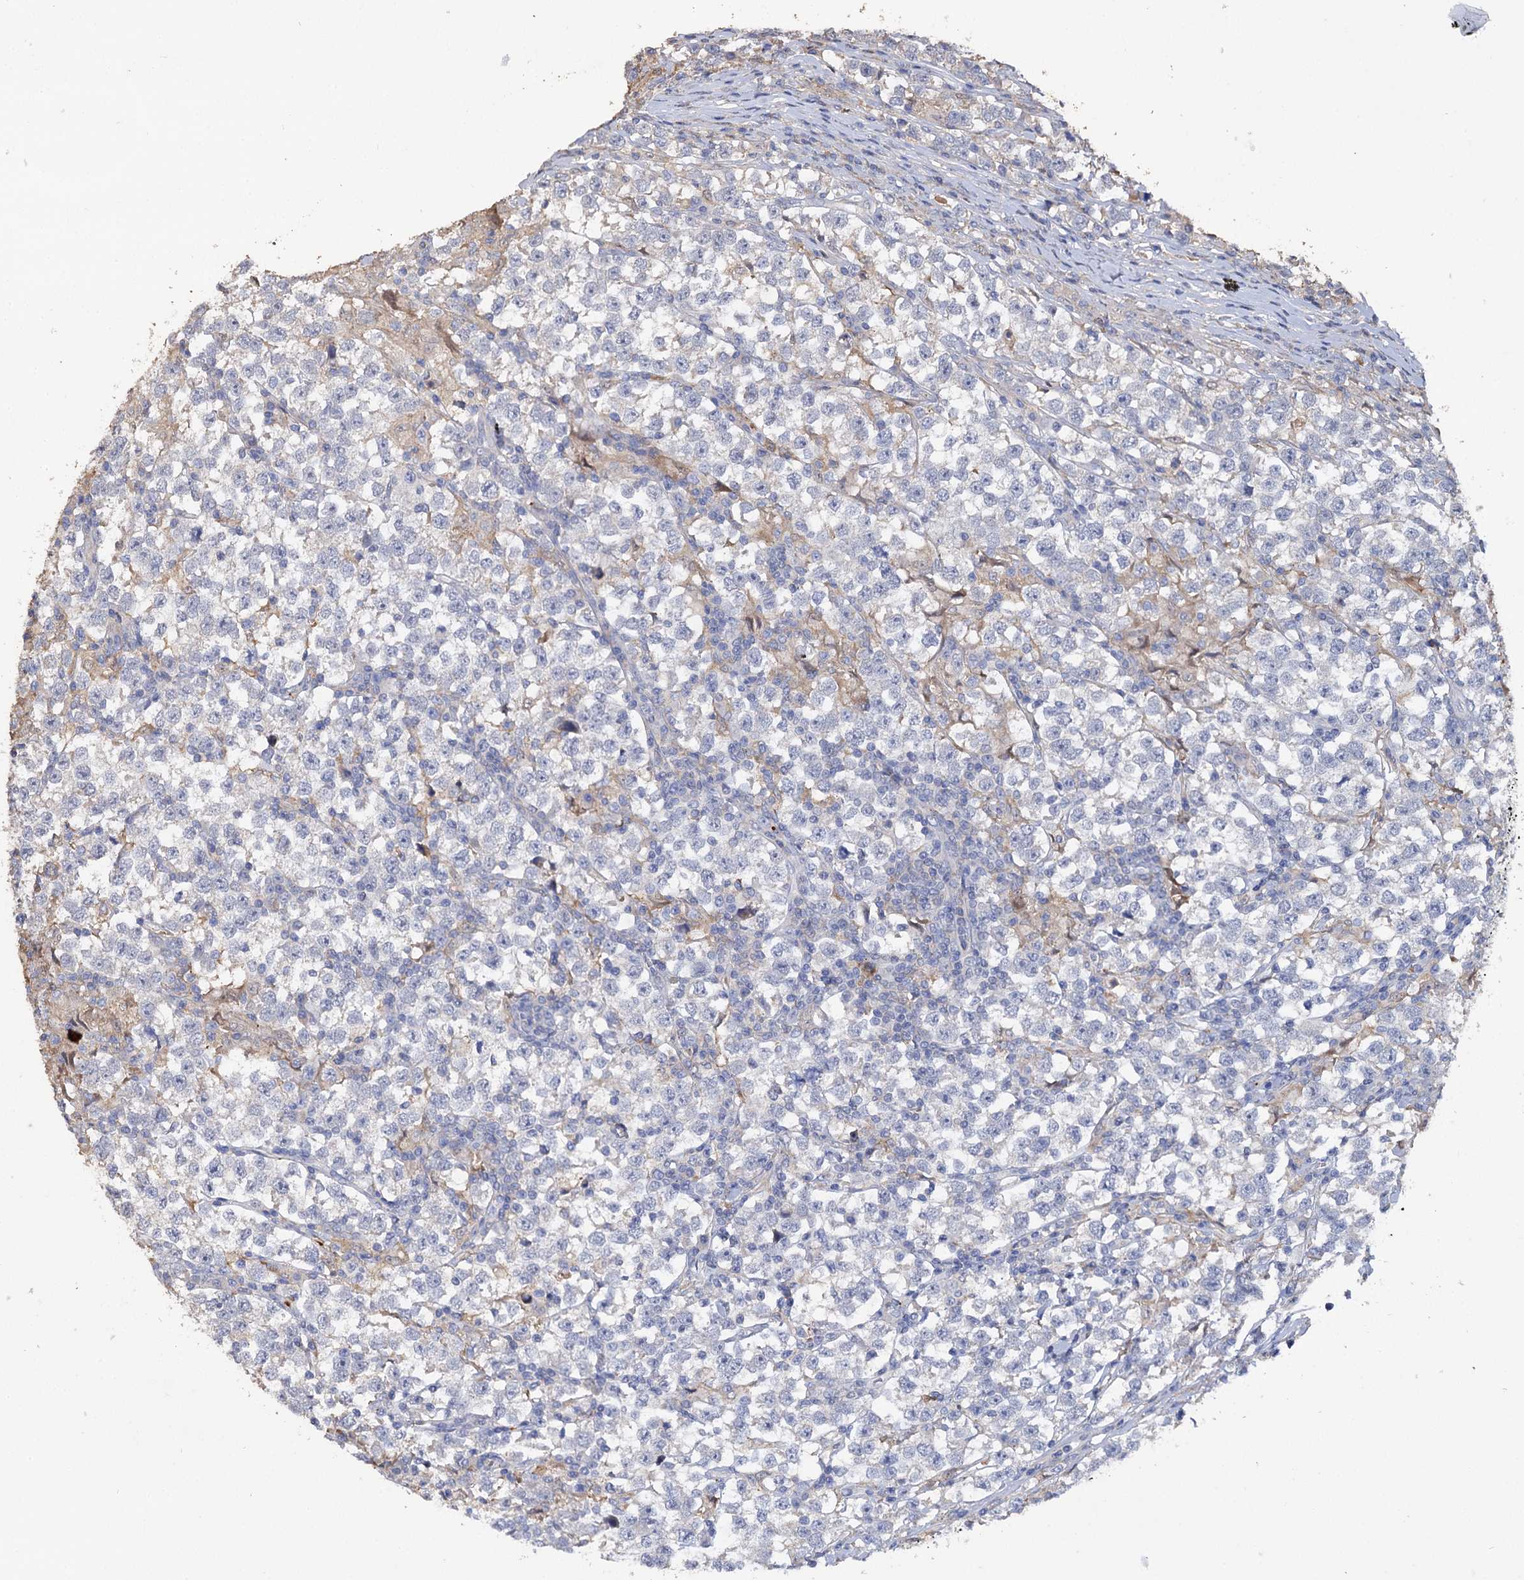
{"staining": {"intensity": "negative", "quantity": "none", "location": "none"}, "tissue": "testis cancer", "cell_type": "Tumor cells", "image_type": "cancer", "snomed": [{"axis": "morphology", "description": "Normal tissue, NOS"}, {"axis": "morphology", "description": "Seminoma, NOS"}, {"axis": "topography", "description": "Testis"}], "caption": "IHC micrograph of testis cancer (seminoma) stained for a protein (brown), which exhibits no expression in tumor cells. (DAB immunohistochemistry visualized using brightfield microscopy, high magnification).", "gene": "DNAH6", "patient": {"sex": "male", "age": 43}}